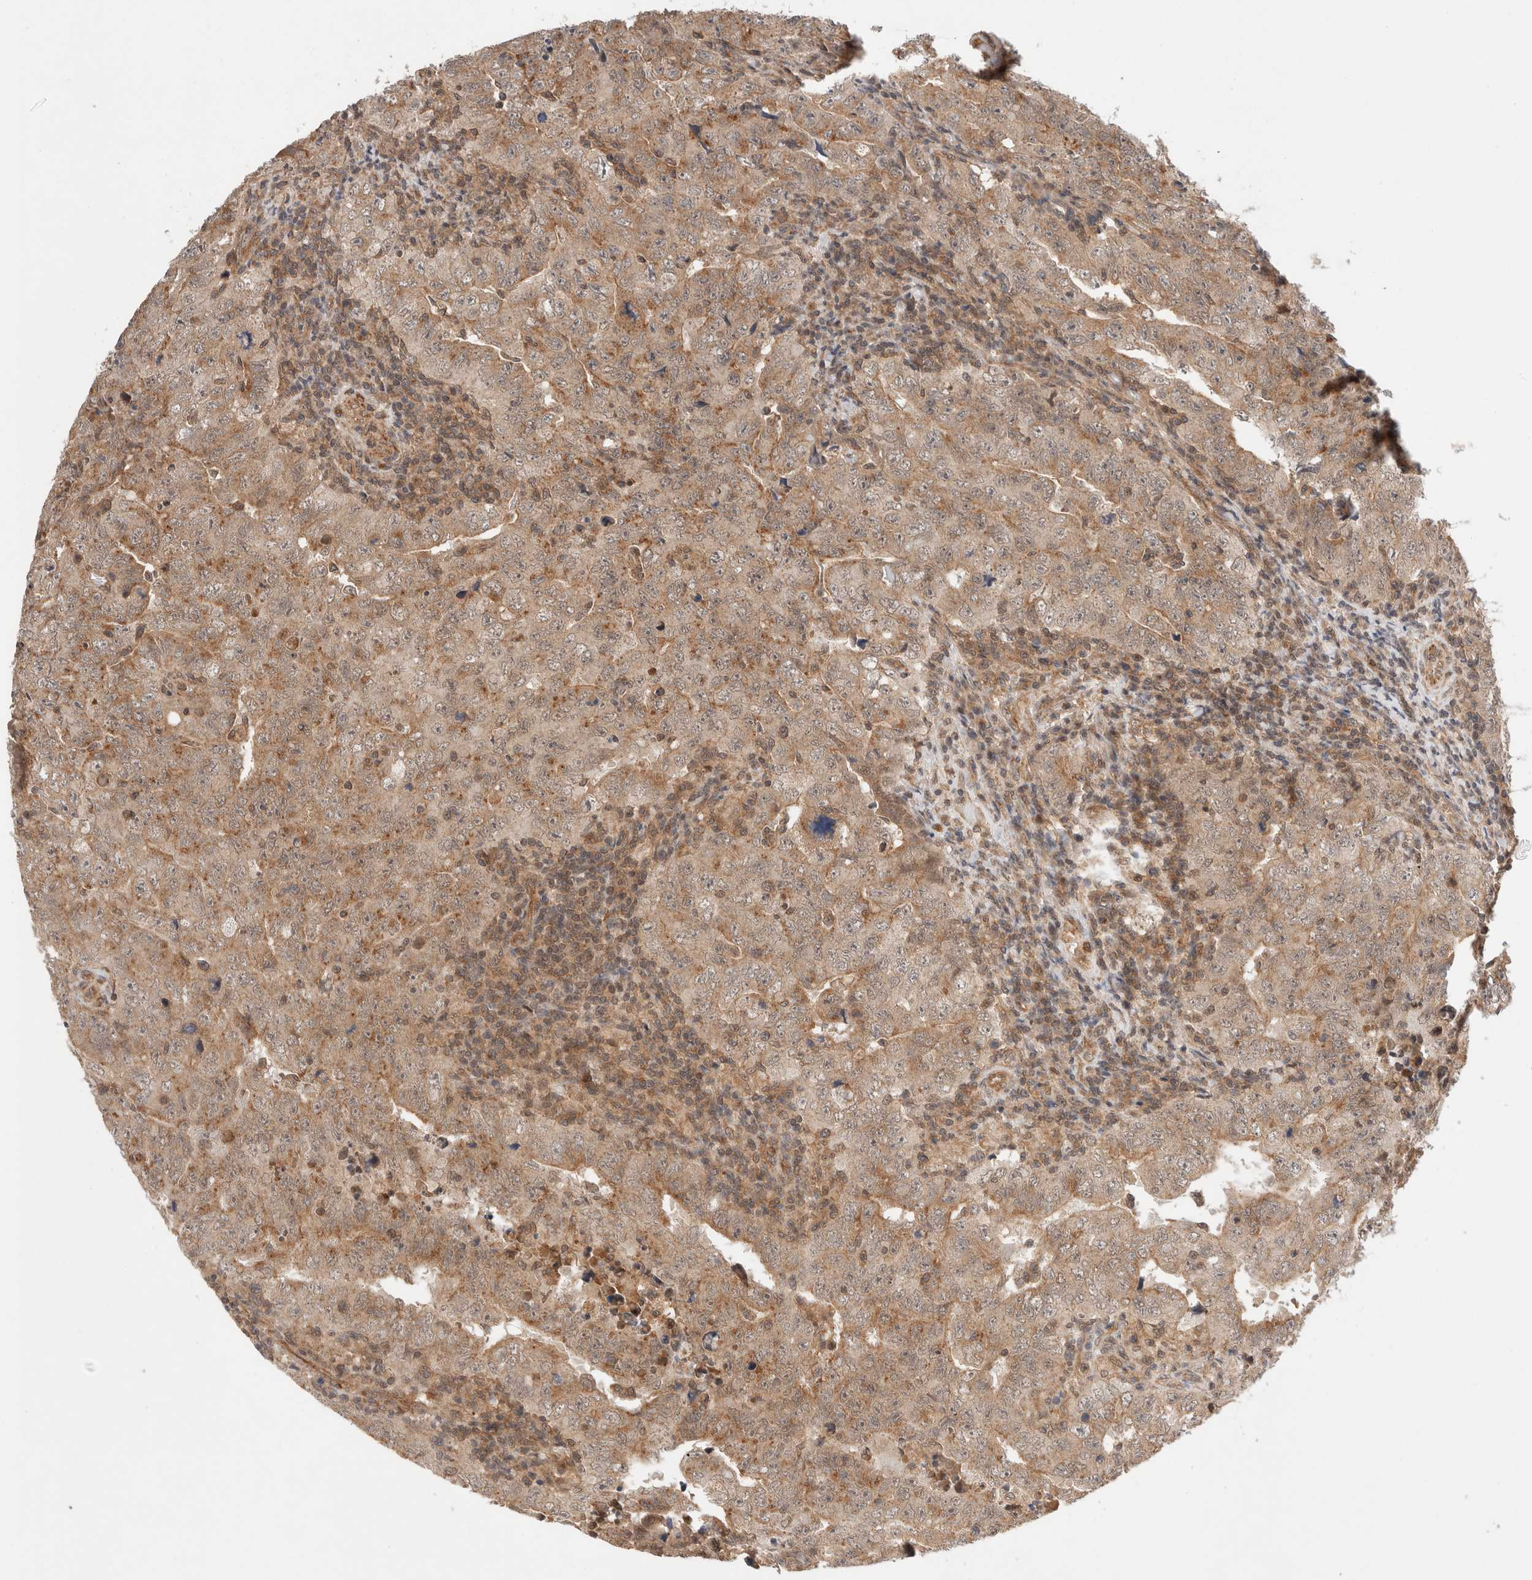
{"staining": {"intensity": "moderate", "quantity": ">75%", "location": "cytoplasmic/membranous"}, "tissue": "testis cancer", "cell_type": "Tumor cells", "image_type": "cancer", "snomed": [{"axis": "morphology", "description": "Carcinoma, Embryonal, NOS"}, {"axis": "topography", "description": "Testis"}], "caption": "Immunohistochemical staining of human testis cancer (embryonal carcinoma) reveals moderate cytoplasmic/membranous protein expression in approximately >75% of tumor cells. (DAB (3,3'-diaminobenzidine) IHC, brown staining for protein, blue staining for nuclei).", "gene": "SIKE1", "patient": {"sex": "male", "age": 26}}